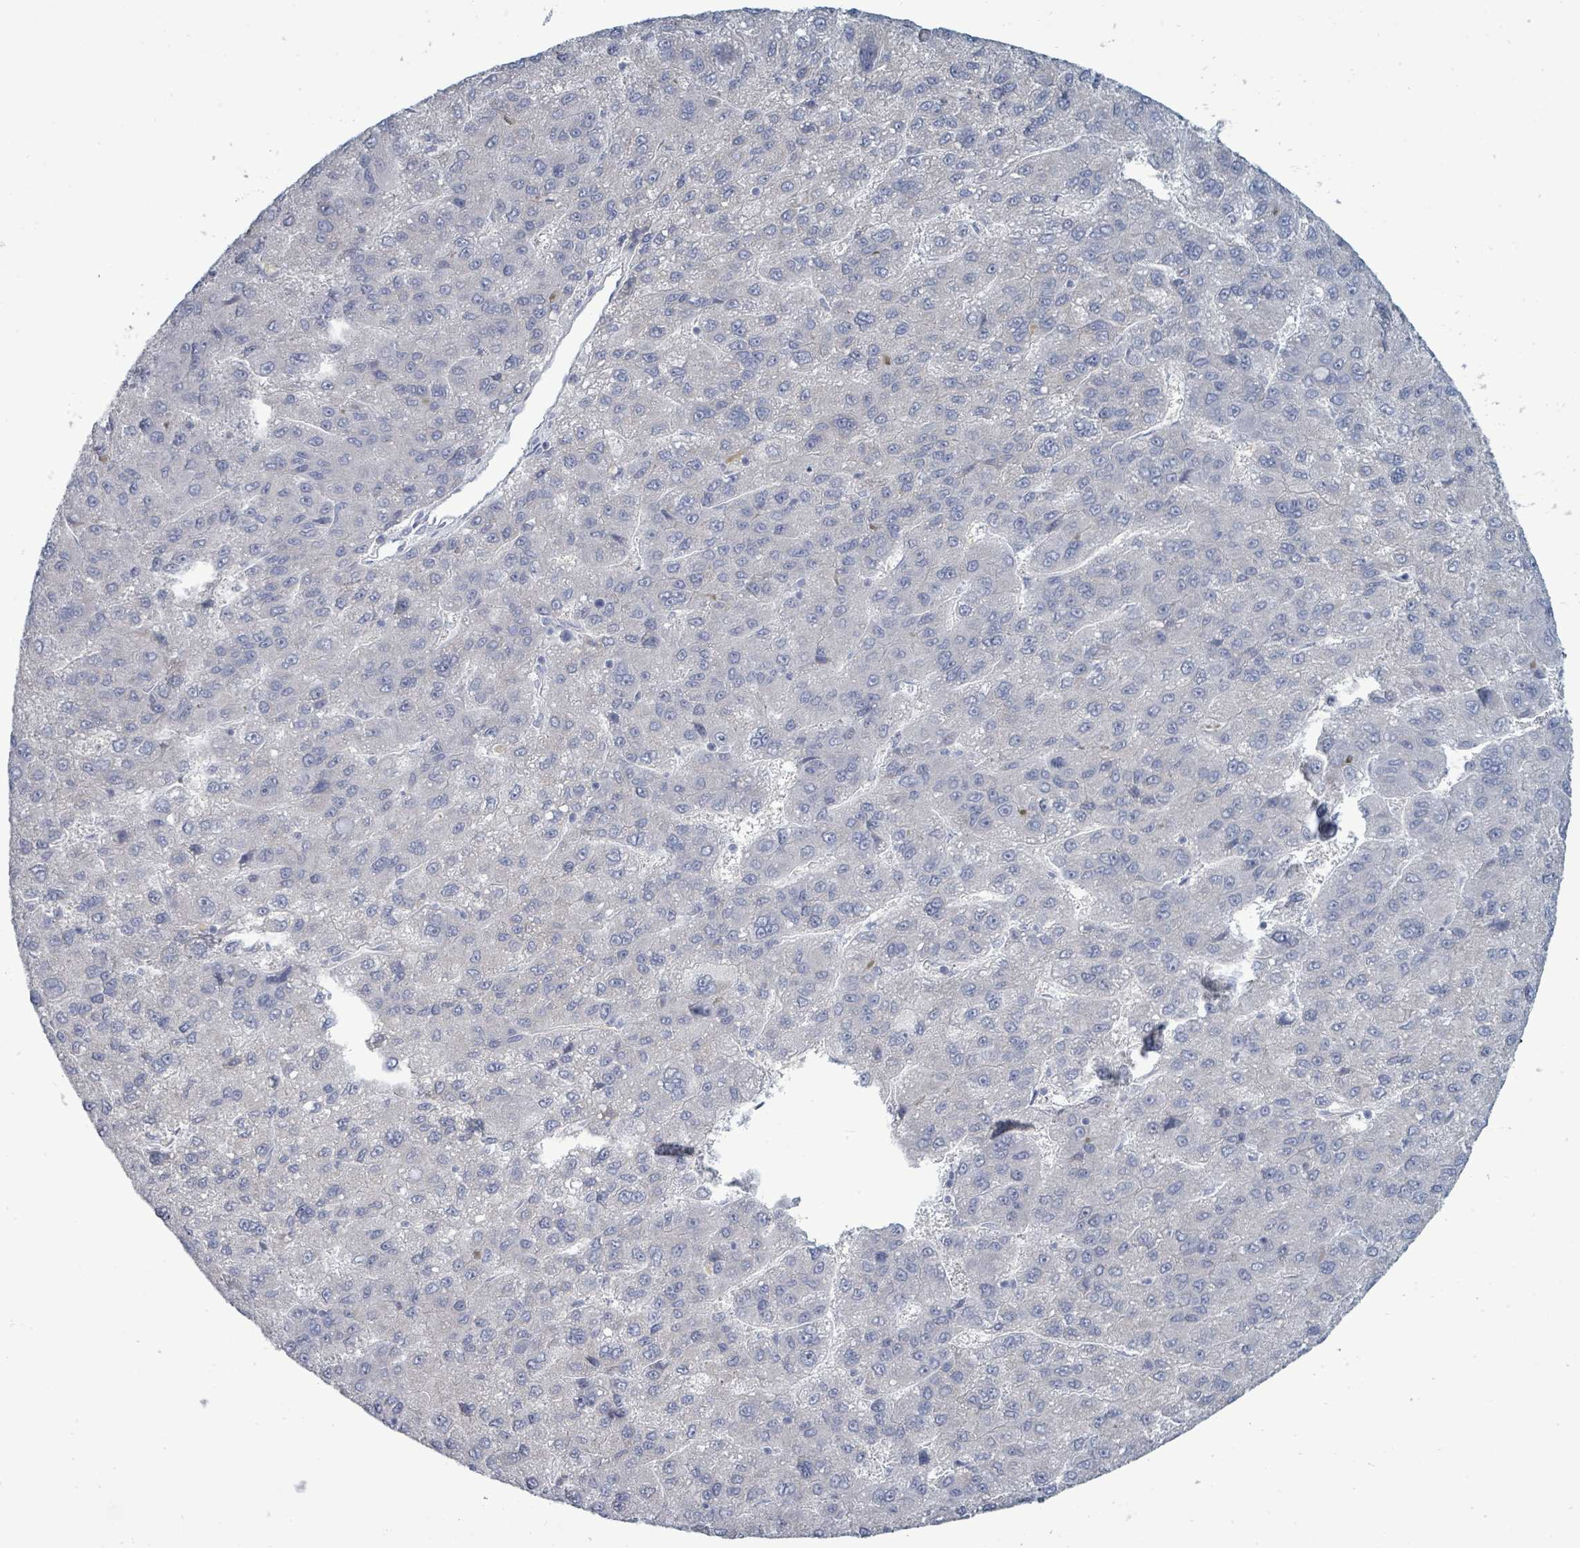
{"staining": {"intensity": "negative", "quantity": "none", "location": "none"}, "tissue": "liver cancer", "cell_type": "Tumor cells", "image_type": "cancer", "snomed": [{"axis": "morphology", "description": "Carcinoma, Hepatocellular, NOS"}, {"axis": "topography", "description": "Liver"}], "caption": "DAB (3,3'-diaminobenzidine) immunohistochemical staining of liver cancer (hepatocellular carcinoma) displays no significant expression in tumor cells.", "gene": "NDST2", "patient": {"sex": "female", "age": 82}}